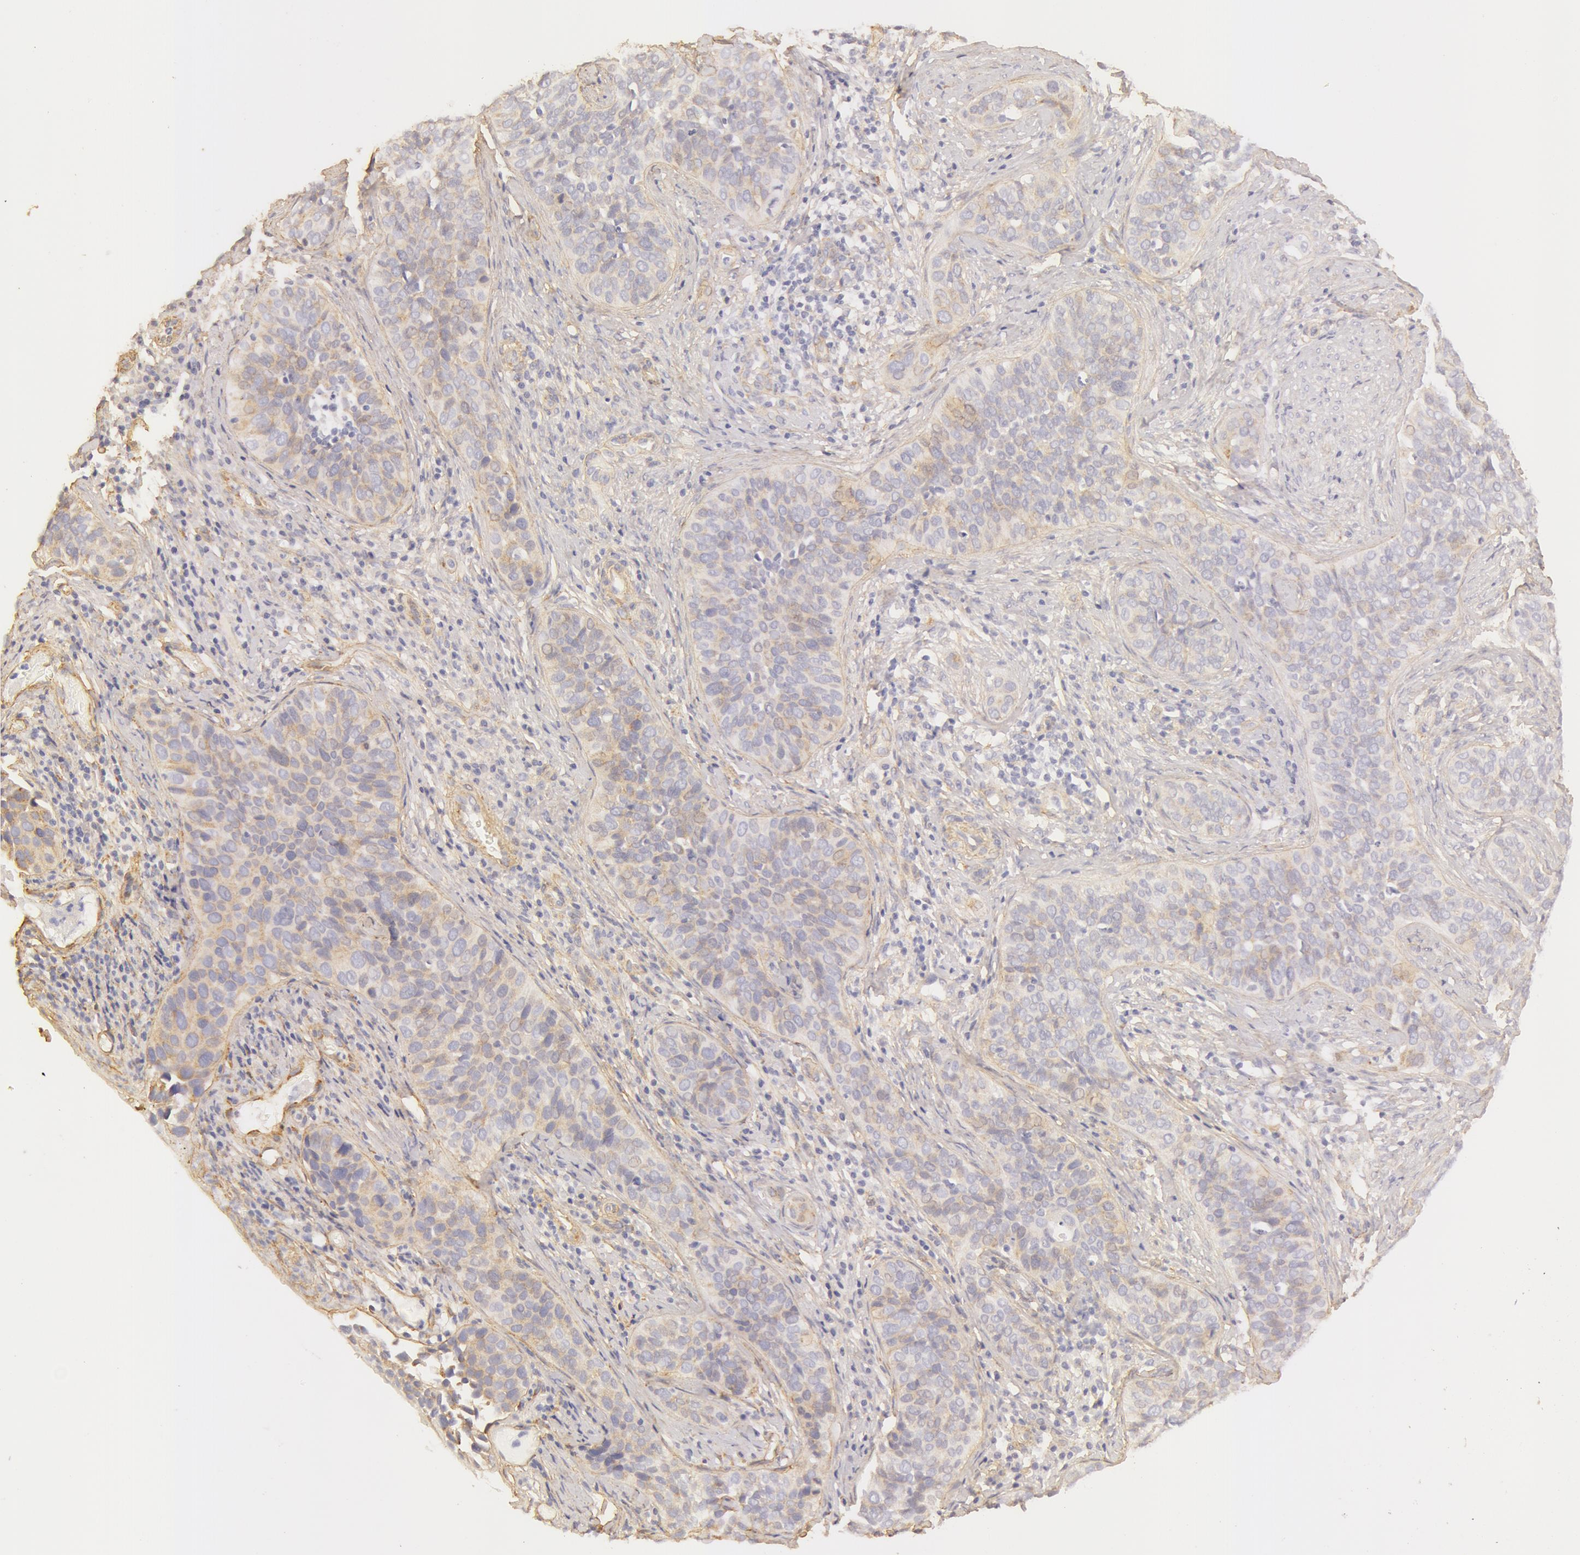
{"staining": {"intensity": "negative", "quantity": "none", "location": "none"}, "tissue": "cervical cancer", "cell_type": "Tumor cells", "image_type": "cancer", "snomed": [{"axis": "morphology", "description": "Squamous cell carcinoma, NOS"}, {"axis": "topography", "description": "Cervix"}], "caption": "A high-resolution micrograph shows immunohistochemistry staining of cervical cancer (squamous cell carcinoma), which exhibits no significant staining in tumor cells.", "gene": "COL4A1", "patient": {"sex": "female", "age": 31}}